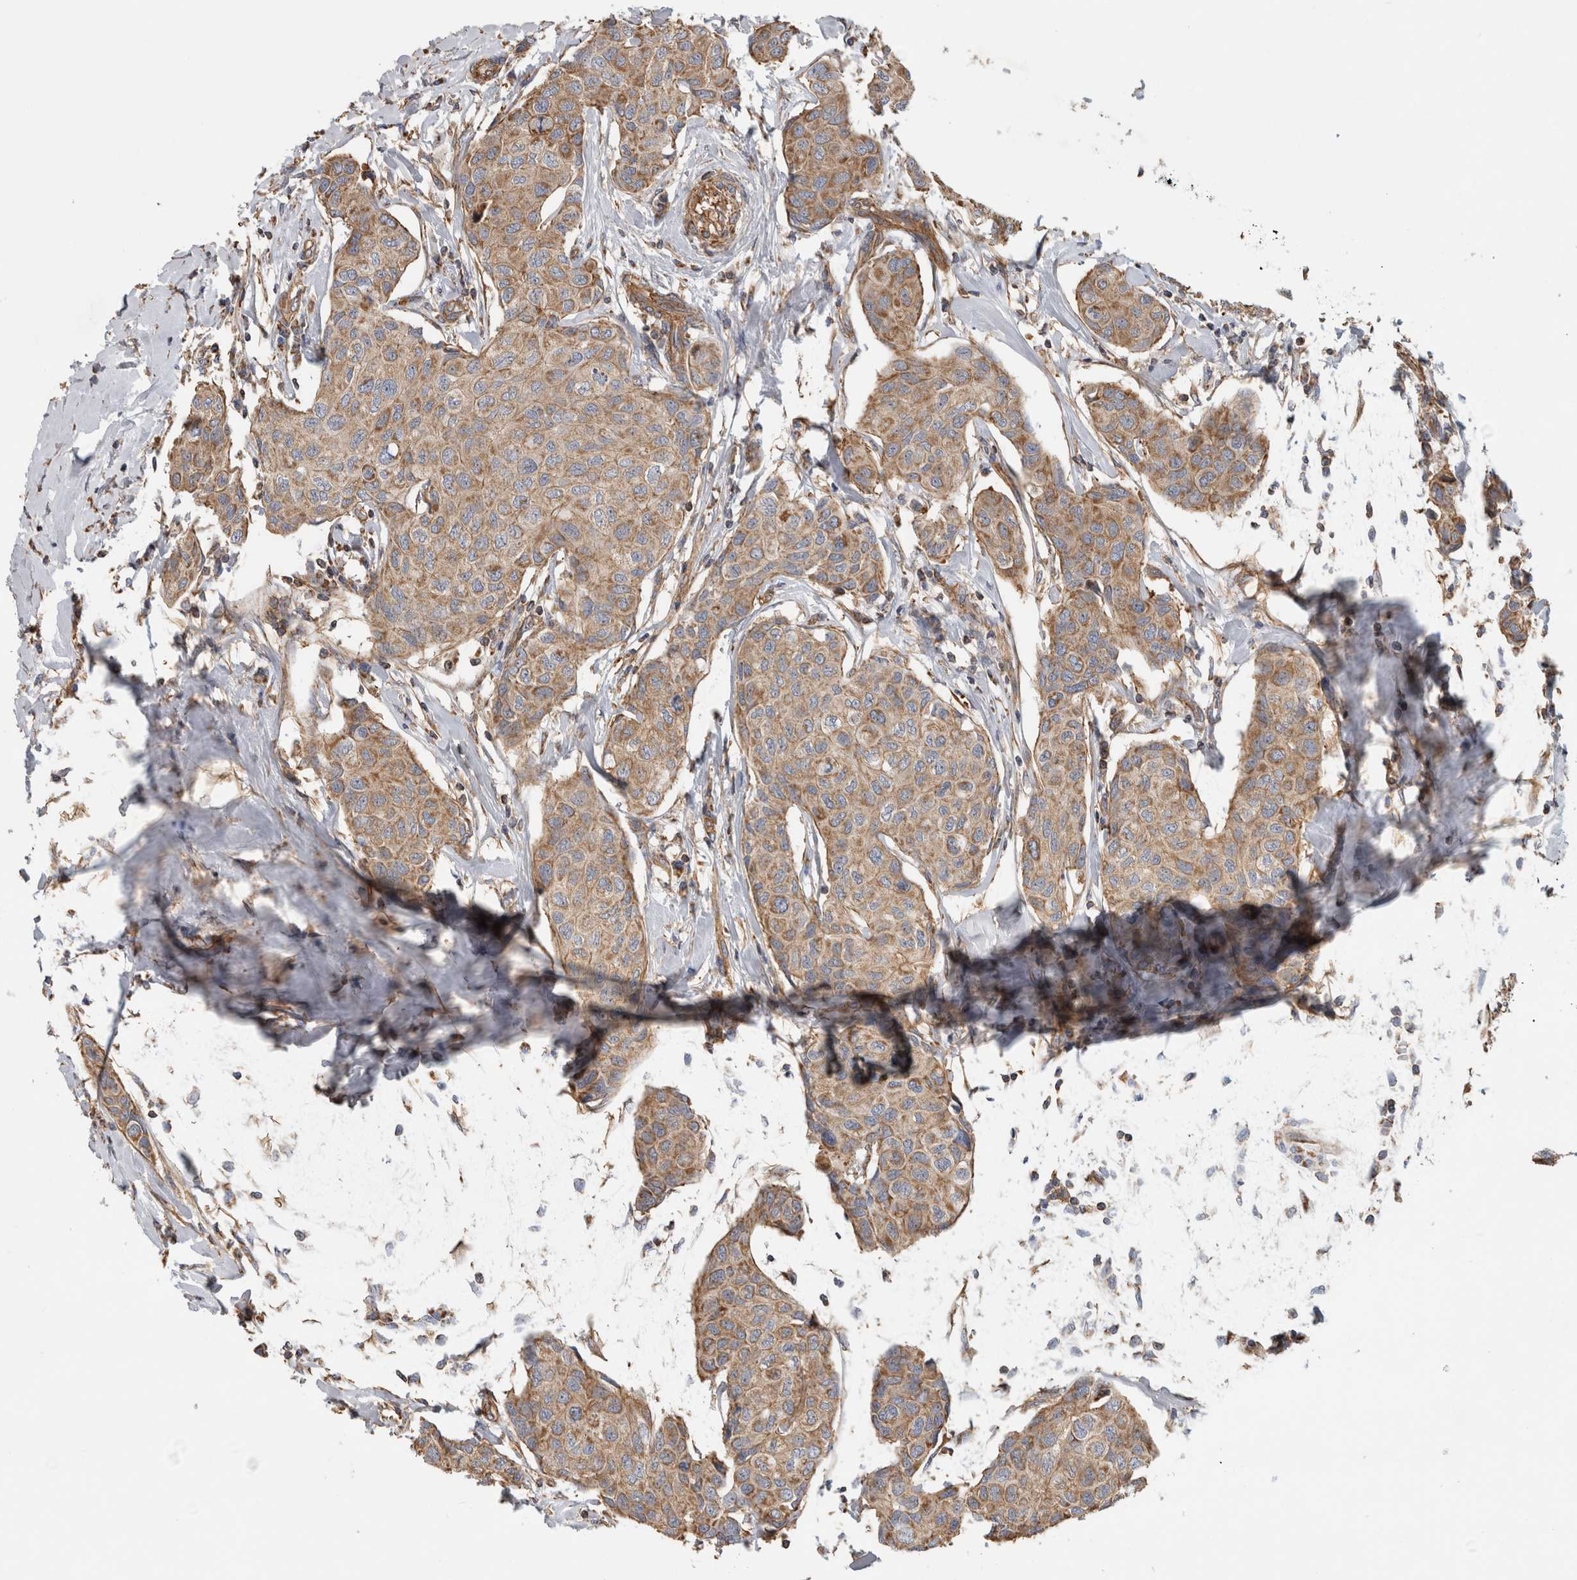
{"staining": {"intensity": "moderate", "quantity": ">75%", "location": "cytoplasmic/membranous"}, "tissue": "breast cancer", "cell_type": "Tumor cells", "image_type": "cancer", "snomed": [{"axis": "morphology", "description": "Duct carcinoma"}, {"axis": "topography", "description": "Breast"}], "caption": "Tumor cells show medium levels of moderate cytoplasmic/membranous positivity in about >75% of cells in human breast cancer (intraductal carcinoma).", "gene": "SFXN2", "patient": {"sex": "female", "age": 80}}